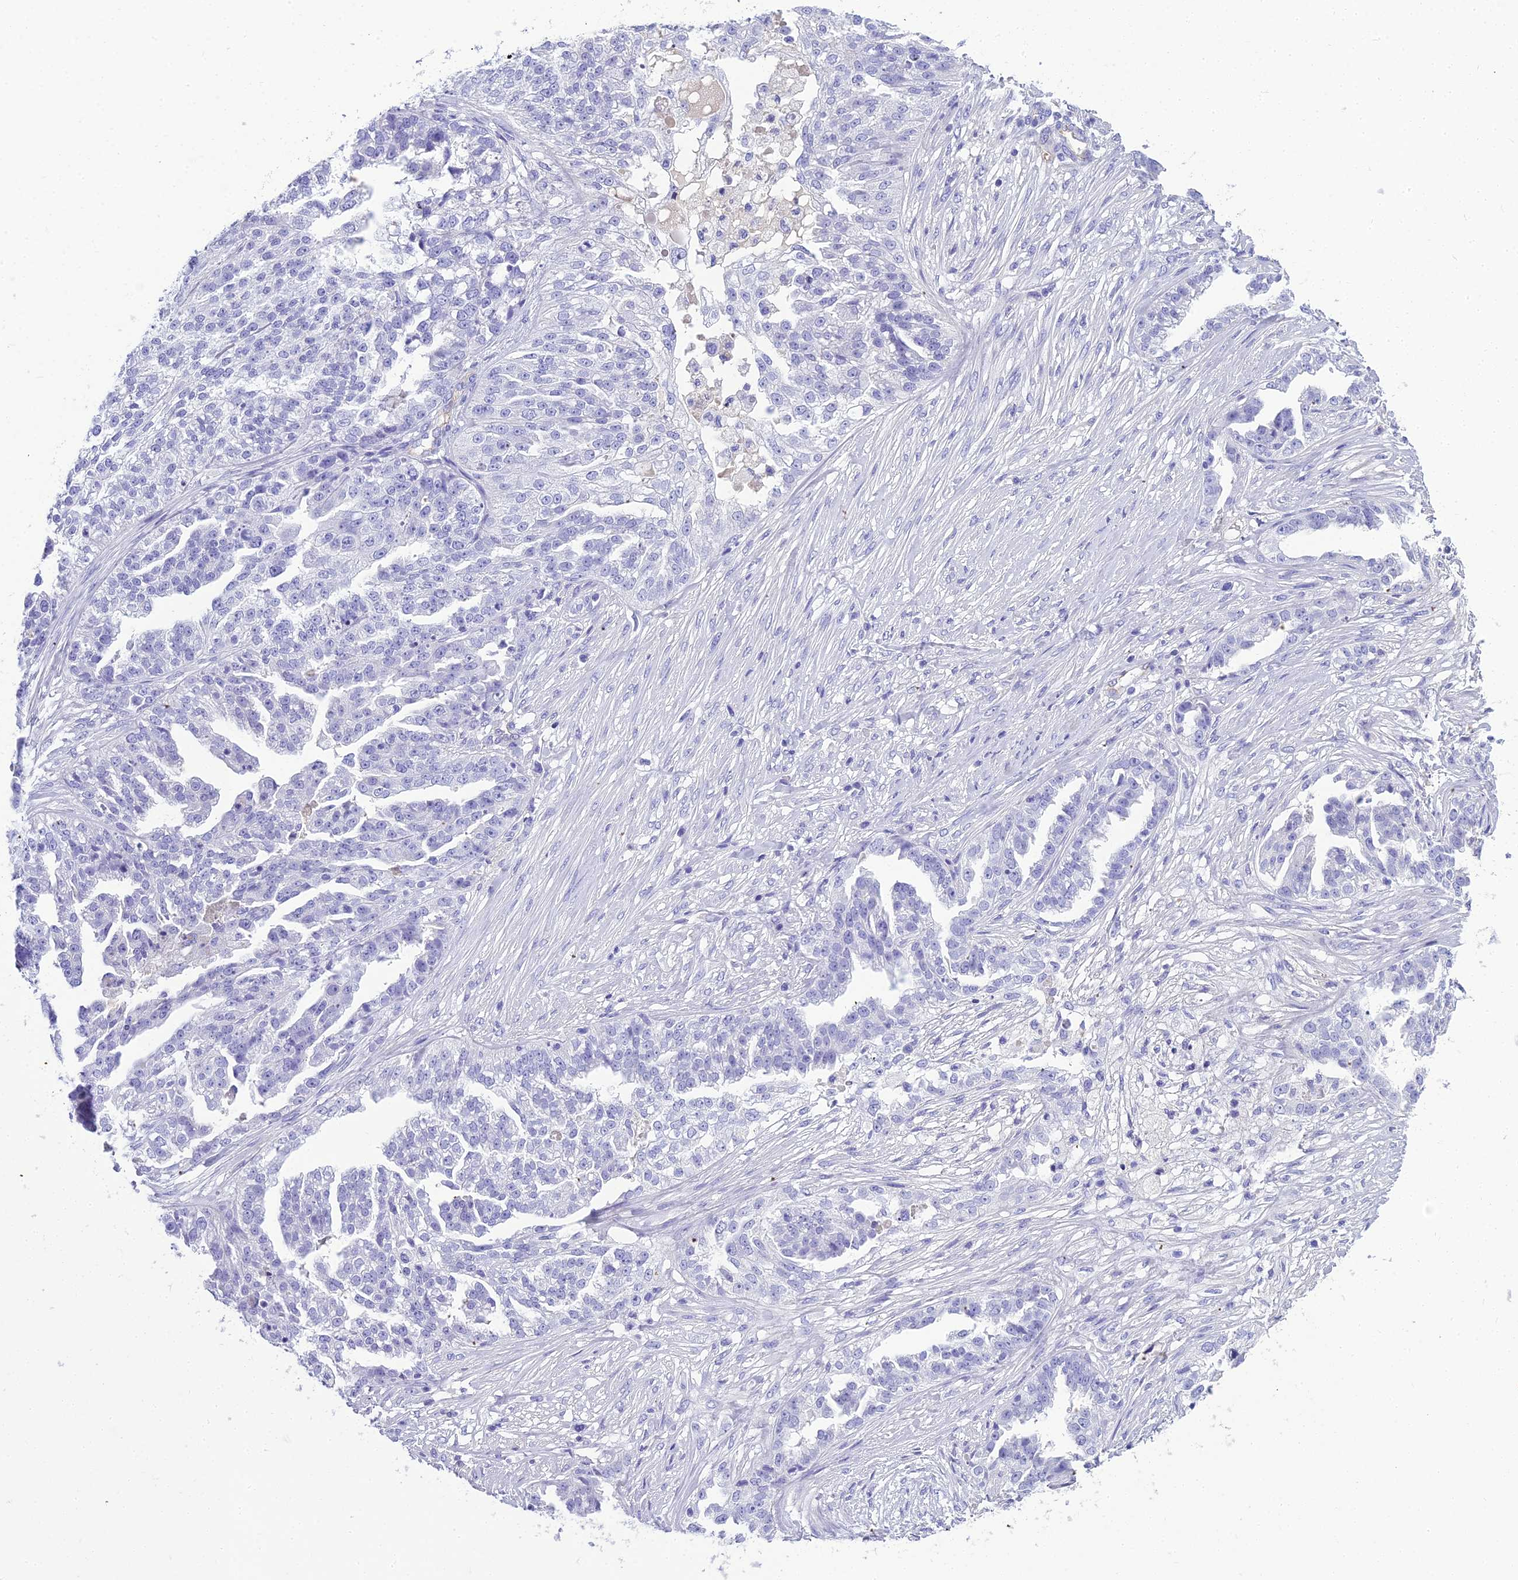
{"staining": {"intensity": "negative", "quantity": "none", "location": "none"}, "tissue": "ovarian cancer", "cell_type": "Tumor cells", "image_type": "cancer", "snomed": [{"axis": "morphology", "description": "Cystadenocarcinoma, serous, NOS"}, {"axis": "topography", "description": "Ovary"}], "caption": "The IHC histopathology image has no significant expression in tumor cells of serous cystadenocarcinoma (ovarian) tissue.", "gene": "NINJ1", "patient": {"sex": "female", "age": 58}}